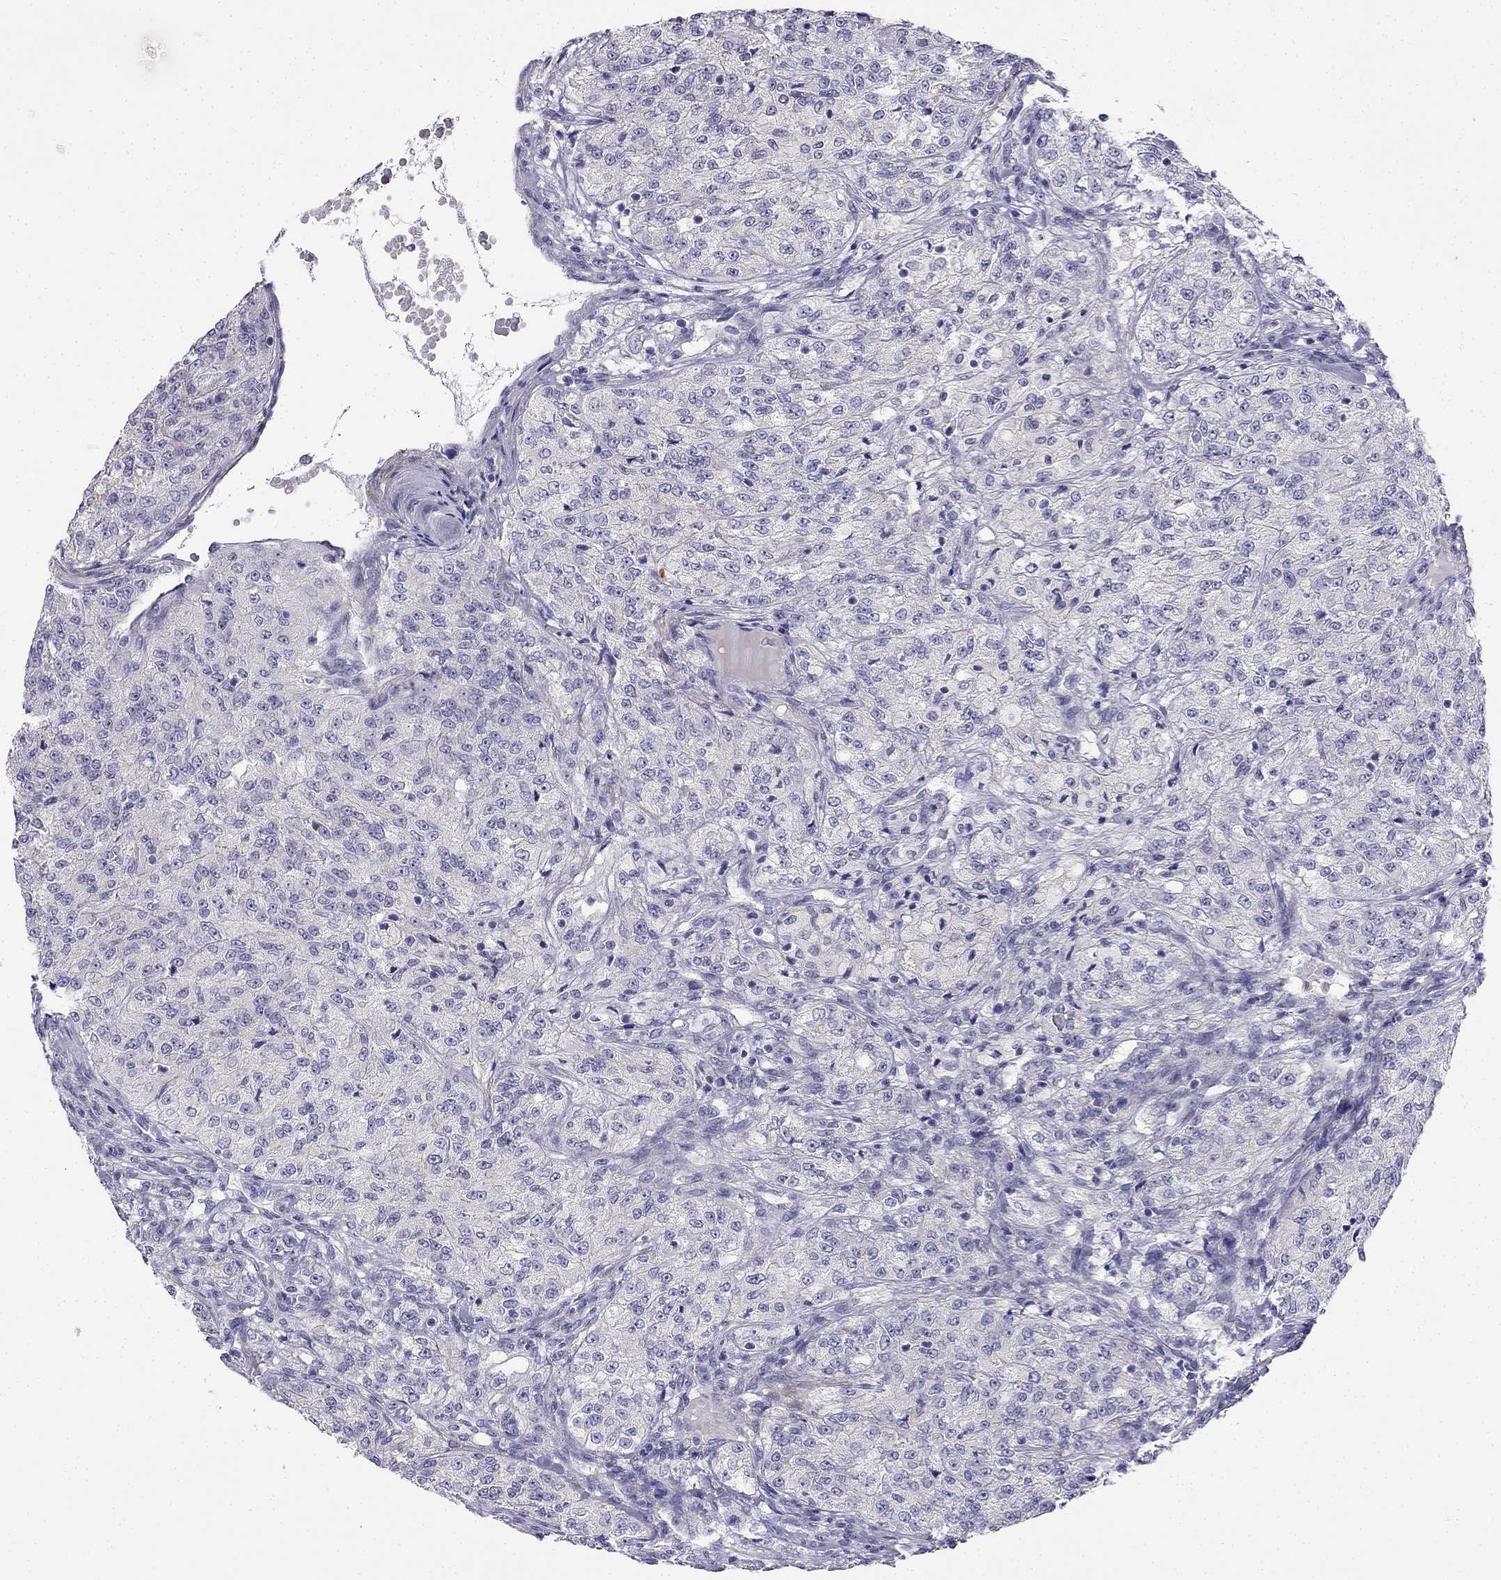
{"staining": {"intensity": "negative", "quantity": "none", "location": "none"}, "tissue": "renal cancer", "cell_type": "Tumor cells", "image_type": "cancer", "snomed": [{"axis": "morphology", "description": "Adenocarcinoma, NOS"}, {"axis": "topography", "description": "Kidney"}], "caption": "The photomicrograph exhibits no staining of tumor cells in renal adenocarcinoma. (Immunohistochemistry (ihc), brightfield microscopy, high magnification).", "gene": "C16orf89", "patient": {"sex": "female", "age": 63}}